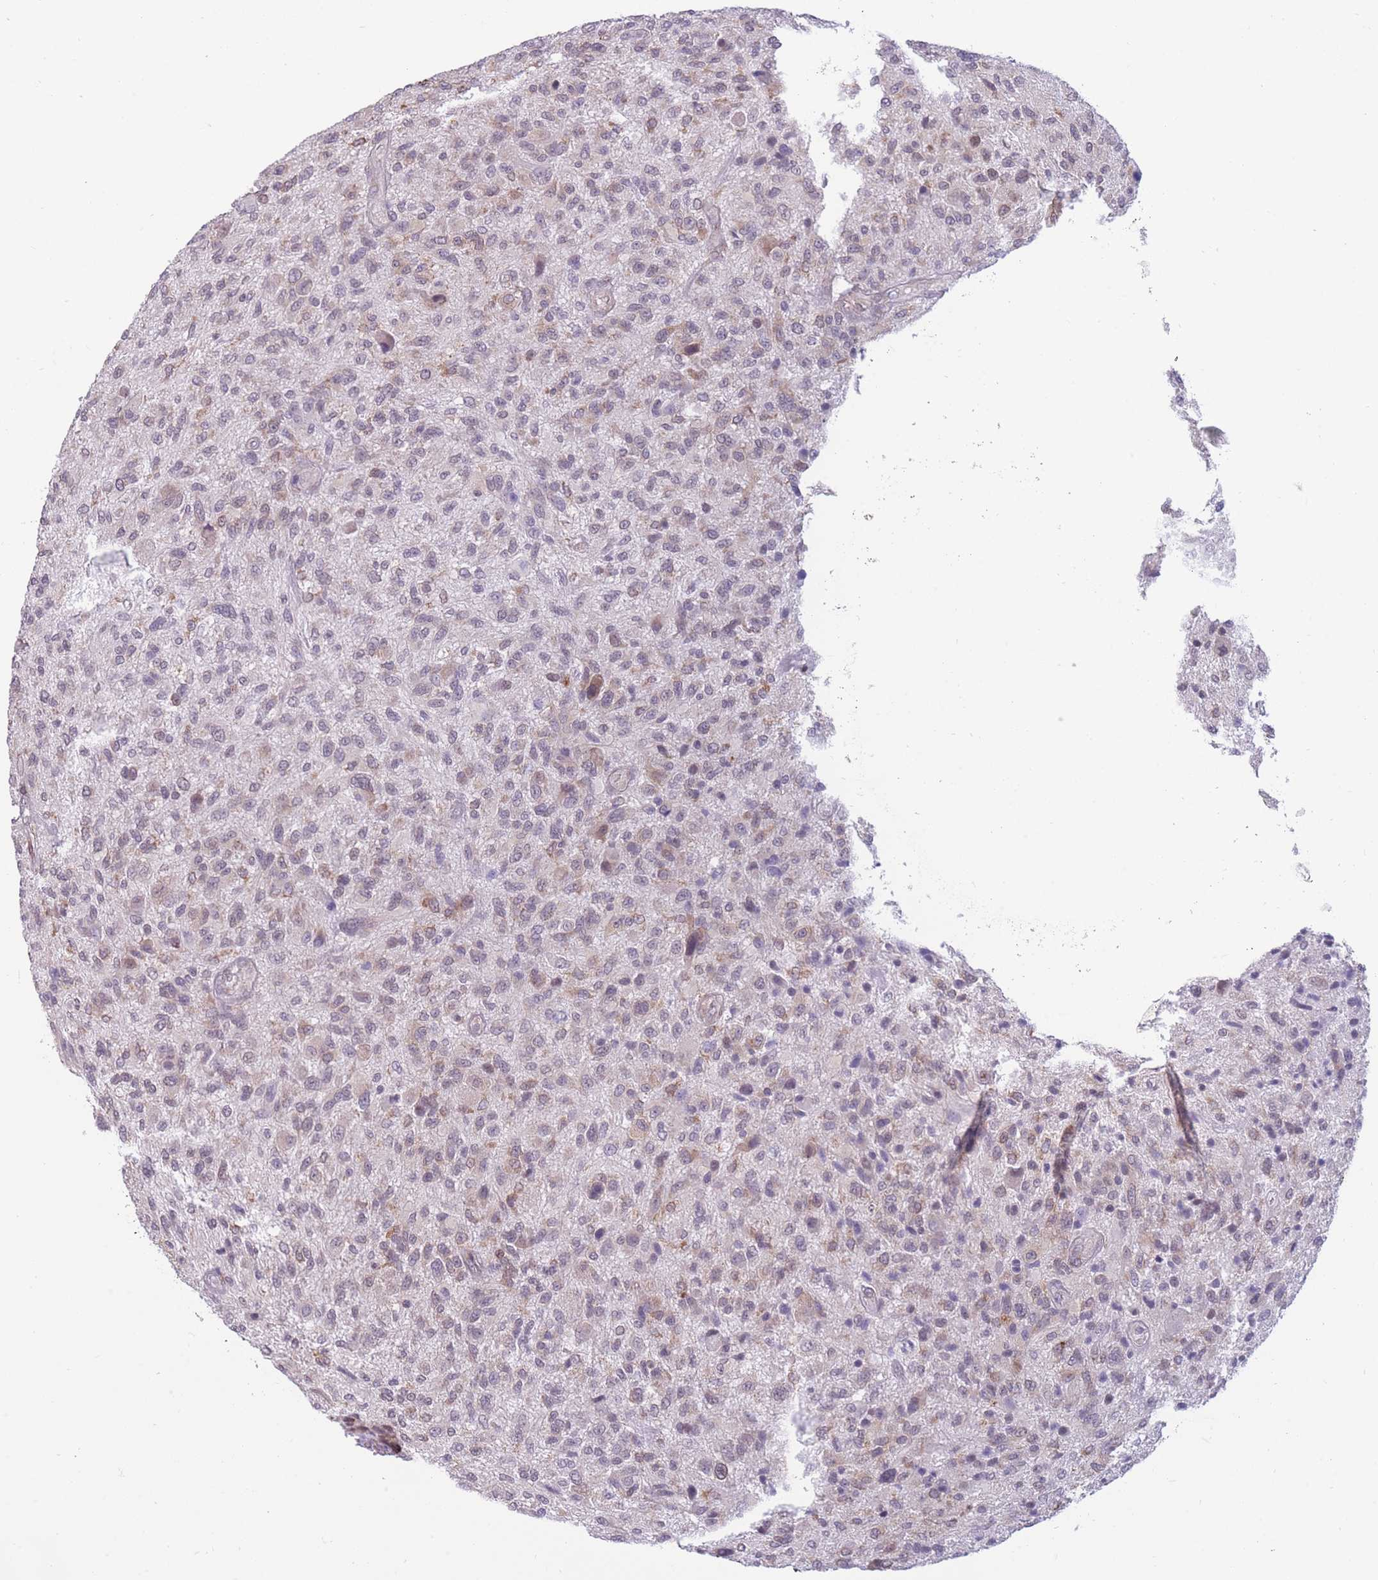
{"staining": {"intensity": "weak", "quantity": "<25%", "location": "cytoplasmic/membranous"}, "tissue": "glioma", "cell_type": "Tumor cells", "image_type": "cancer", "snomed": [{"axis": "morphology", "description": "Glioma, malignant, High grade"}, {"axis": "topography", "description": "Brain"}], "caption": "Immunohistochemical staining of glioma demonstrates no significant expression in tumor cells.", "gene": "TMEM121", "patient": {"sex": "male", "age": 47}}